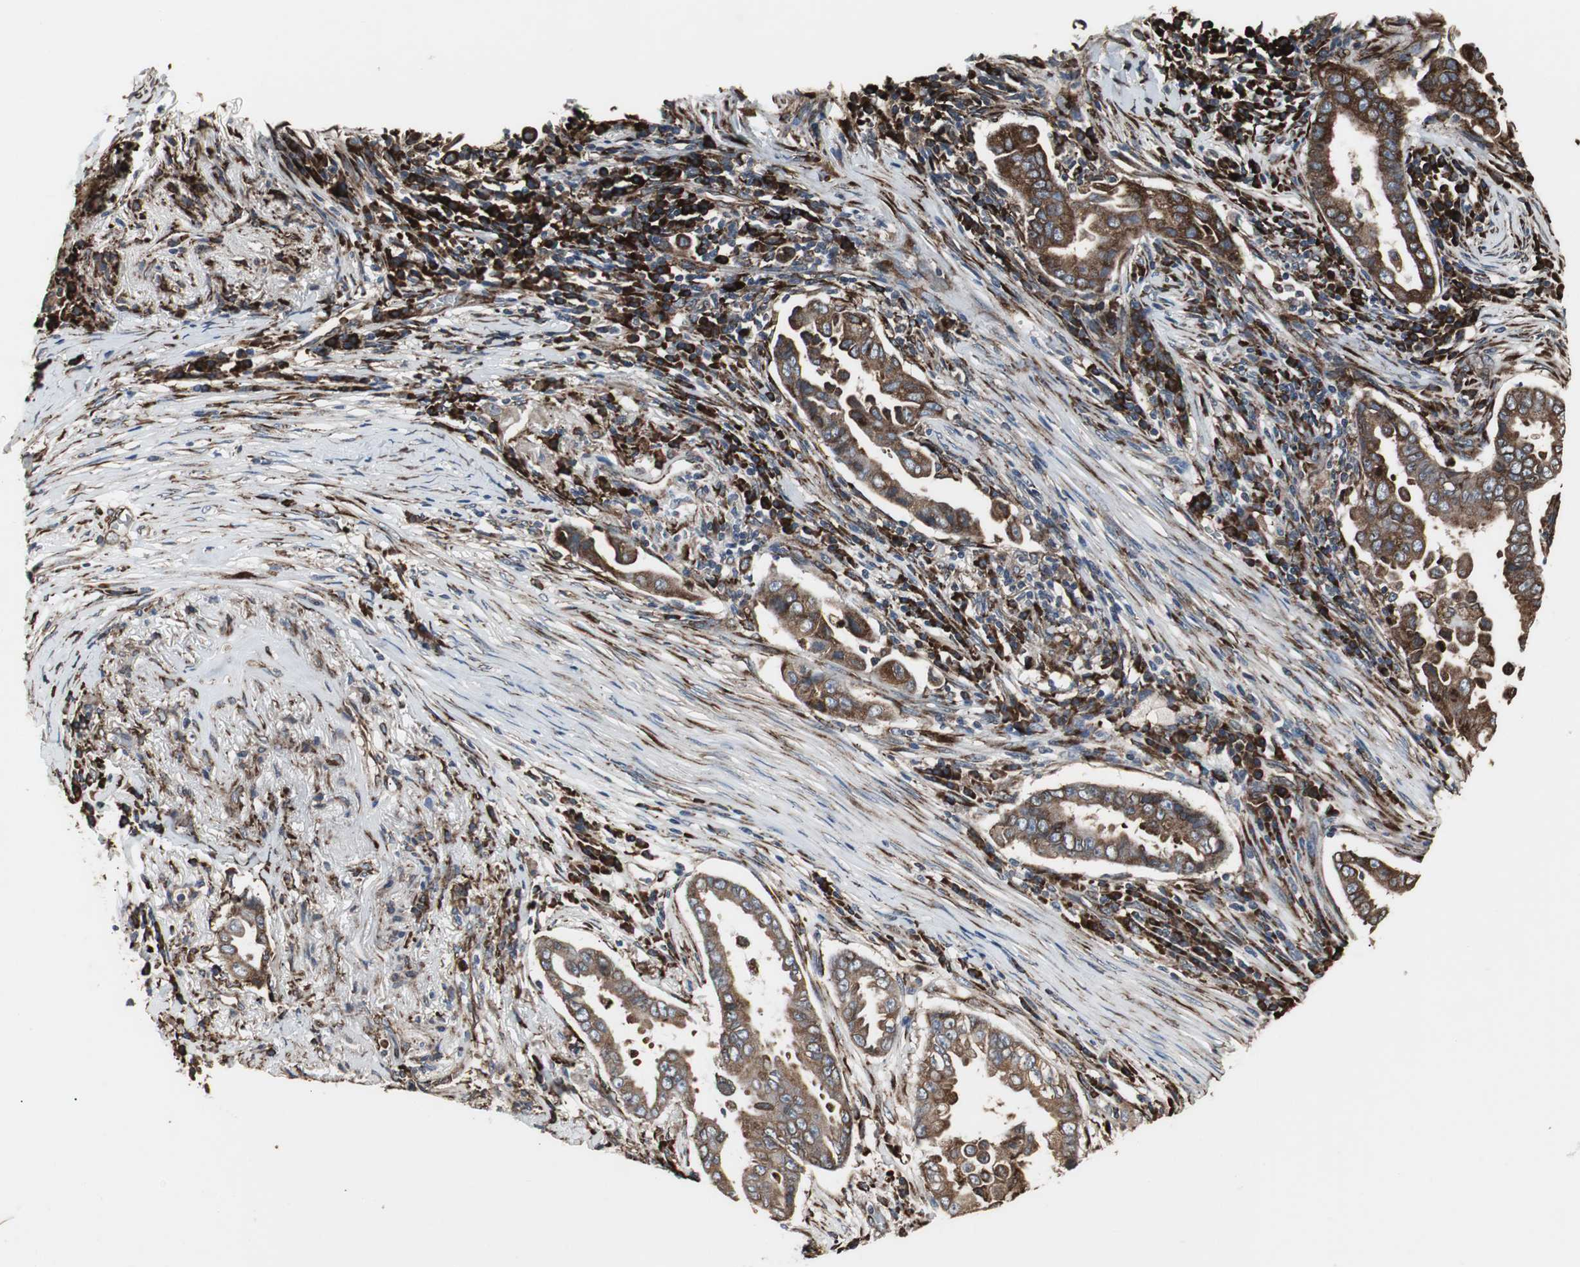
{"staining": {"intensity": "moderate", "quantity": ">75%", "location": "cytoplasmic/membranous"}, "tissue": "lung cancer", "cell_type": "Tumor cells", "image_type": "cancer", "snomed": [{"axis": "morphology", "description": "Normal tissue, NOS"}, {"axis": "morphology", "description": "Inflammation, NOS"}, {"axis": "morphology", "description": "Adenocarcinoma, NOS"}, {"axis": "topography", "description": "Lung"}], "caption": "High-power microscopy captured an immunohistochemistry histopathology image of lung cancer (adenocarcinoma), revealing moderate cytoplasmic/membranous staining in approximately >75% of tumor cells.", "gene": "CALU", "patient": {"sex": "female", "age": 64}}